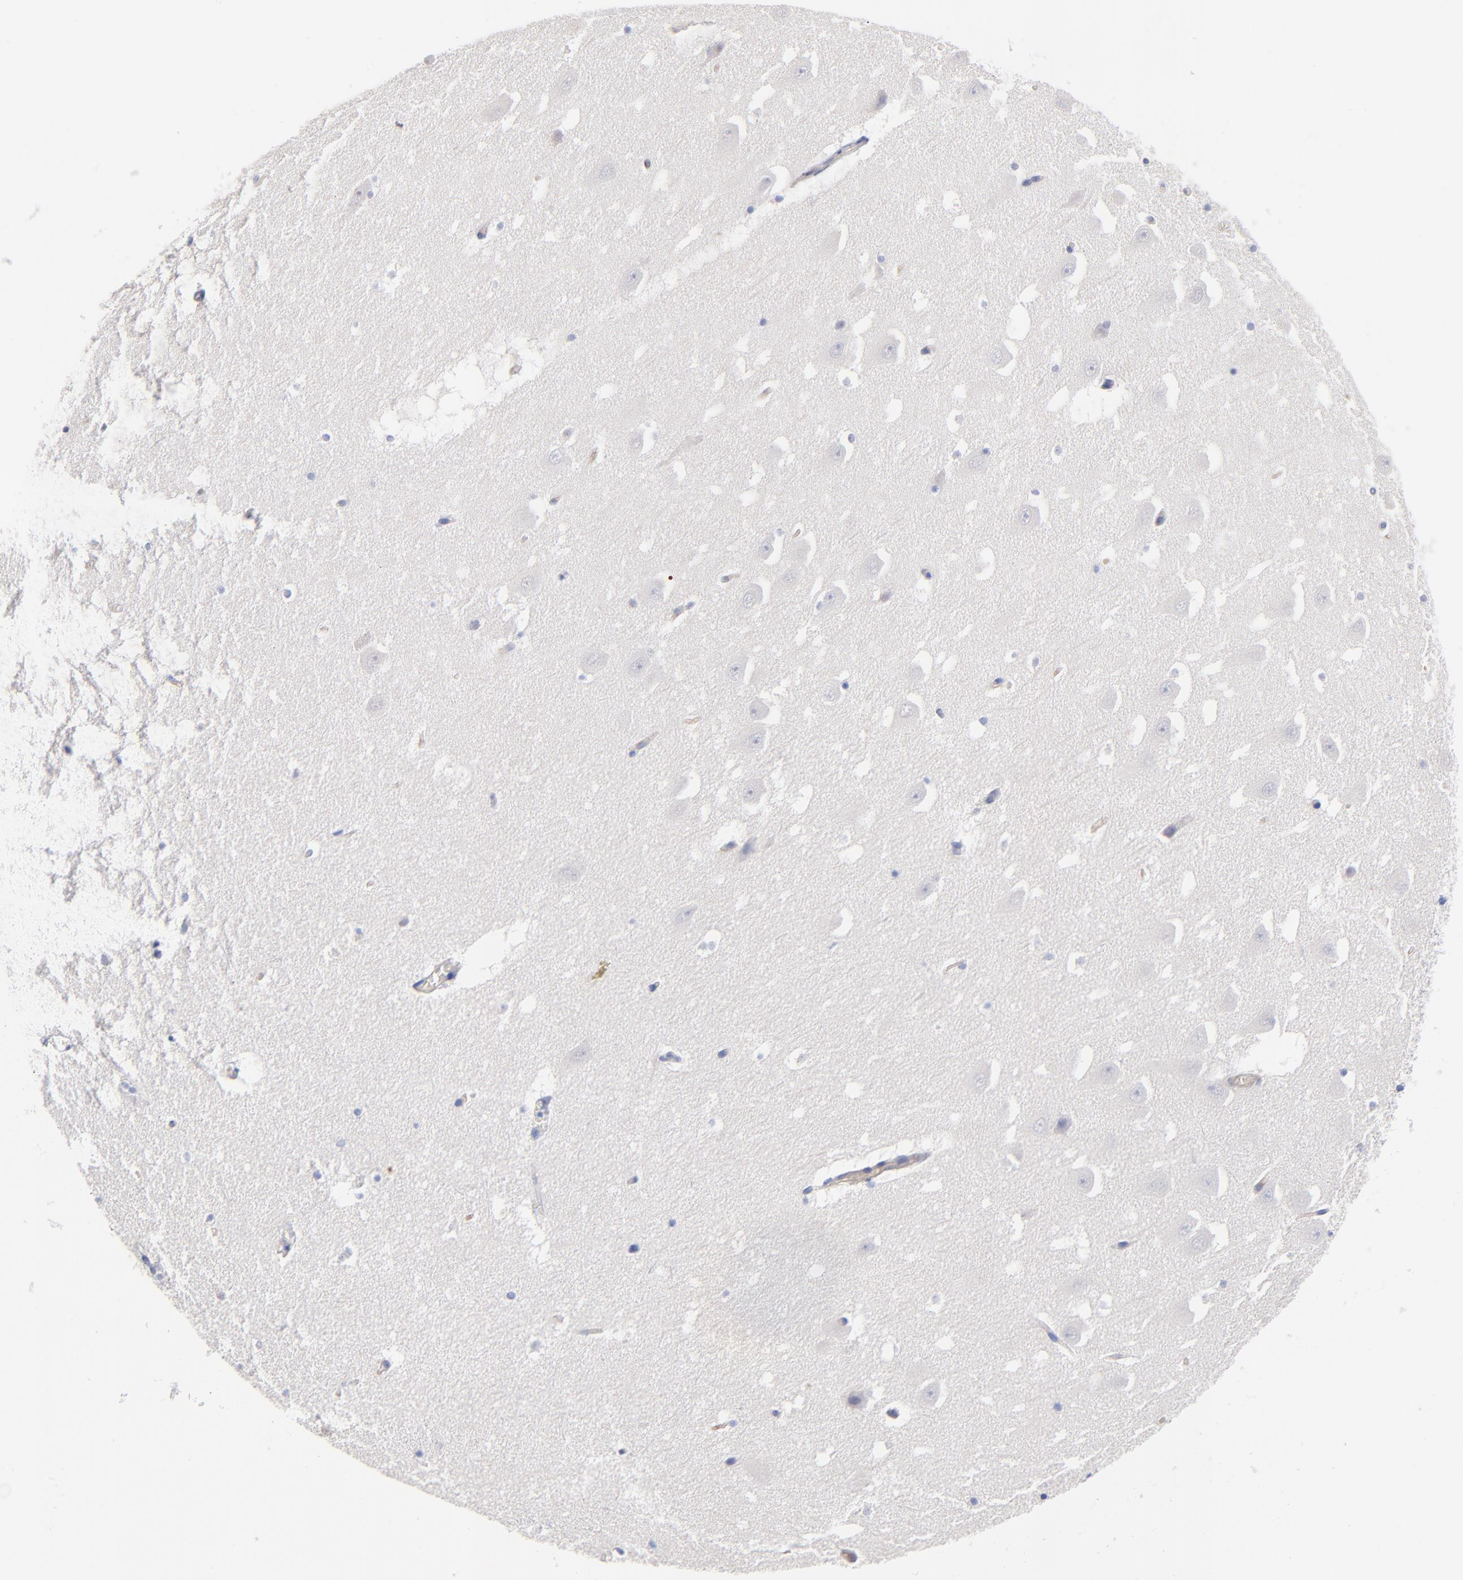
{"staining": {"intensity": "negative", "quantity": "none", "location": "none"}, "tissue": "hippocampus", "cell_type": "Glial cells", "image_type": "normal", "snomed": [{"axis": "morphology", "description": "Normal tissue, NOS"}, {"axis": "topography", "description": "Hippocampus"}], "caption": "This is an immunohistochemistry histopathology image of benign human hippocampus. There is no staining in glial cells.", "gene": "SLC44A2", "patient": {"sex": "male", "age": 45}}